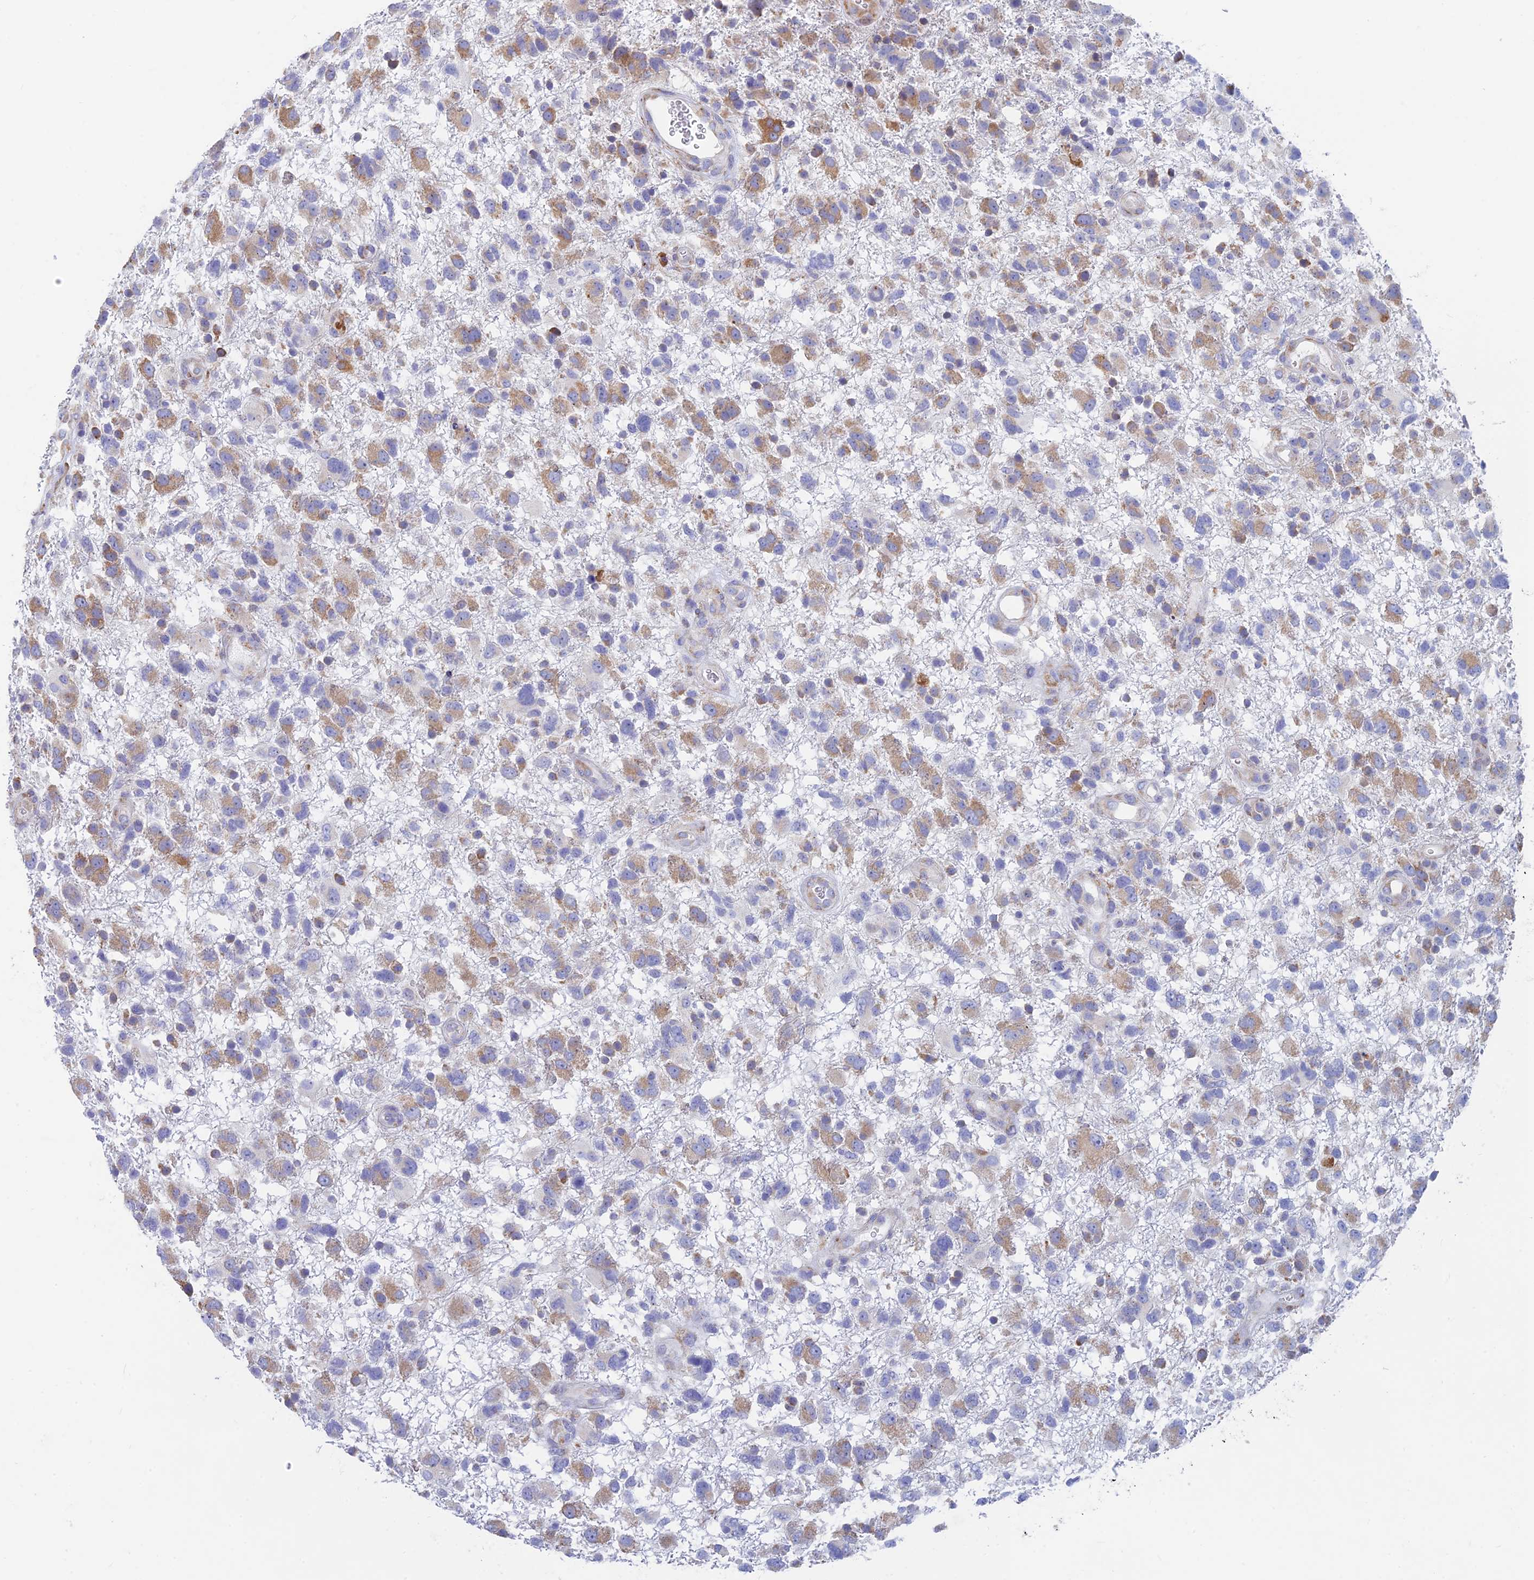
{"staining": {"intensity": "moderate", "quantity": "25%-75%", "location": "cytoplasmic/membranous"}, "tissue": "glioma", "cell_type": "Tumor cells", "image_type": "cancer", "snomed": [{"axis": "morphology", "description": "Glioma, malignant, High grade"}, {"axis": "topography", "description": "Brain"}], "caption": "Tumor cells demonstrate medium levels of moderate cytoplasmic/membranous expression in about 25%-75% of cells in high-grade glioma (malignant).", "gene": "WDR35", "patient": {"sex": "male", "age": 61}}